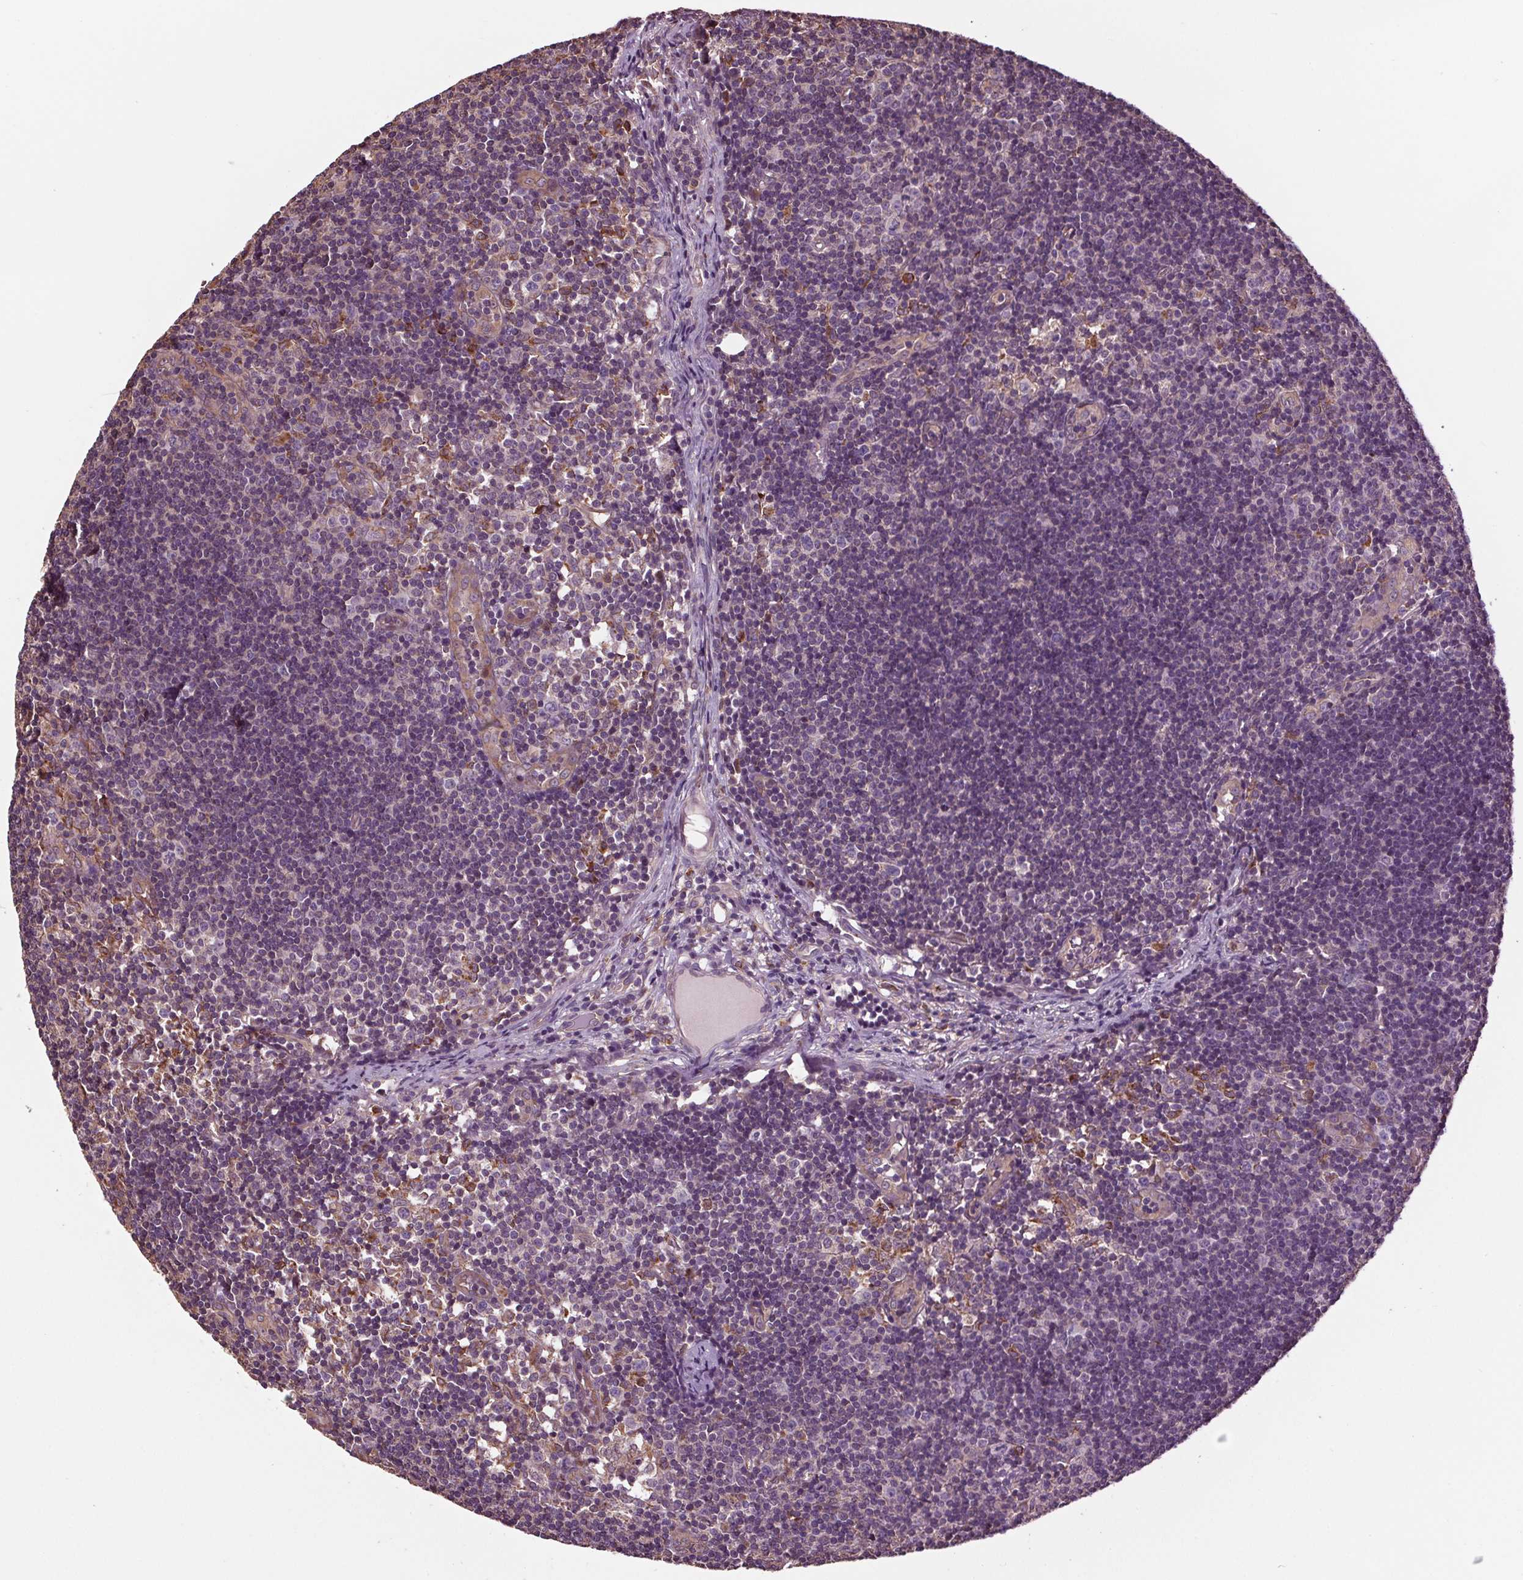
{"staining": {"intensity": "negative", "quantity": "none", "location": "none"}, "tissue": "lymph node", "cell_type": "Germinal center cells", "image_type": "normal", "snomed": [{"axis": "morphology", "description": "Normal tissue, NOS"}, {"axis": "topography", "description": "Lymph node"}], "caption": "This is an IHC photomicrograph of benign human lymph node. There is no staining in germinal center cells.", "gene": "RNPEP", "patient": {"sex": "female", "age": 41}}